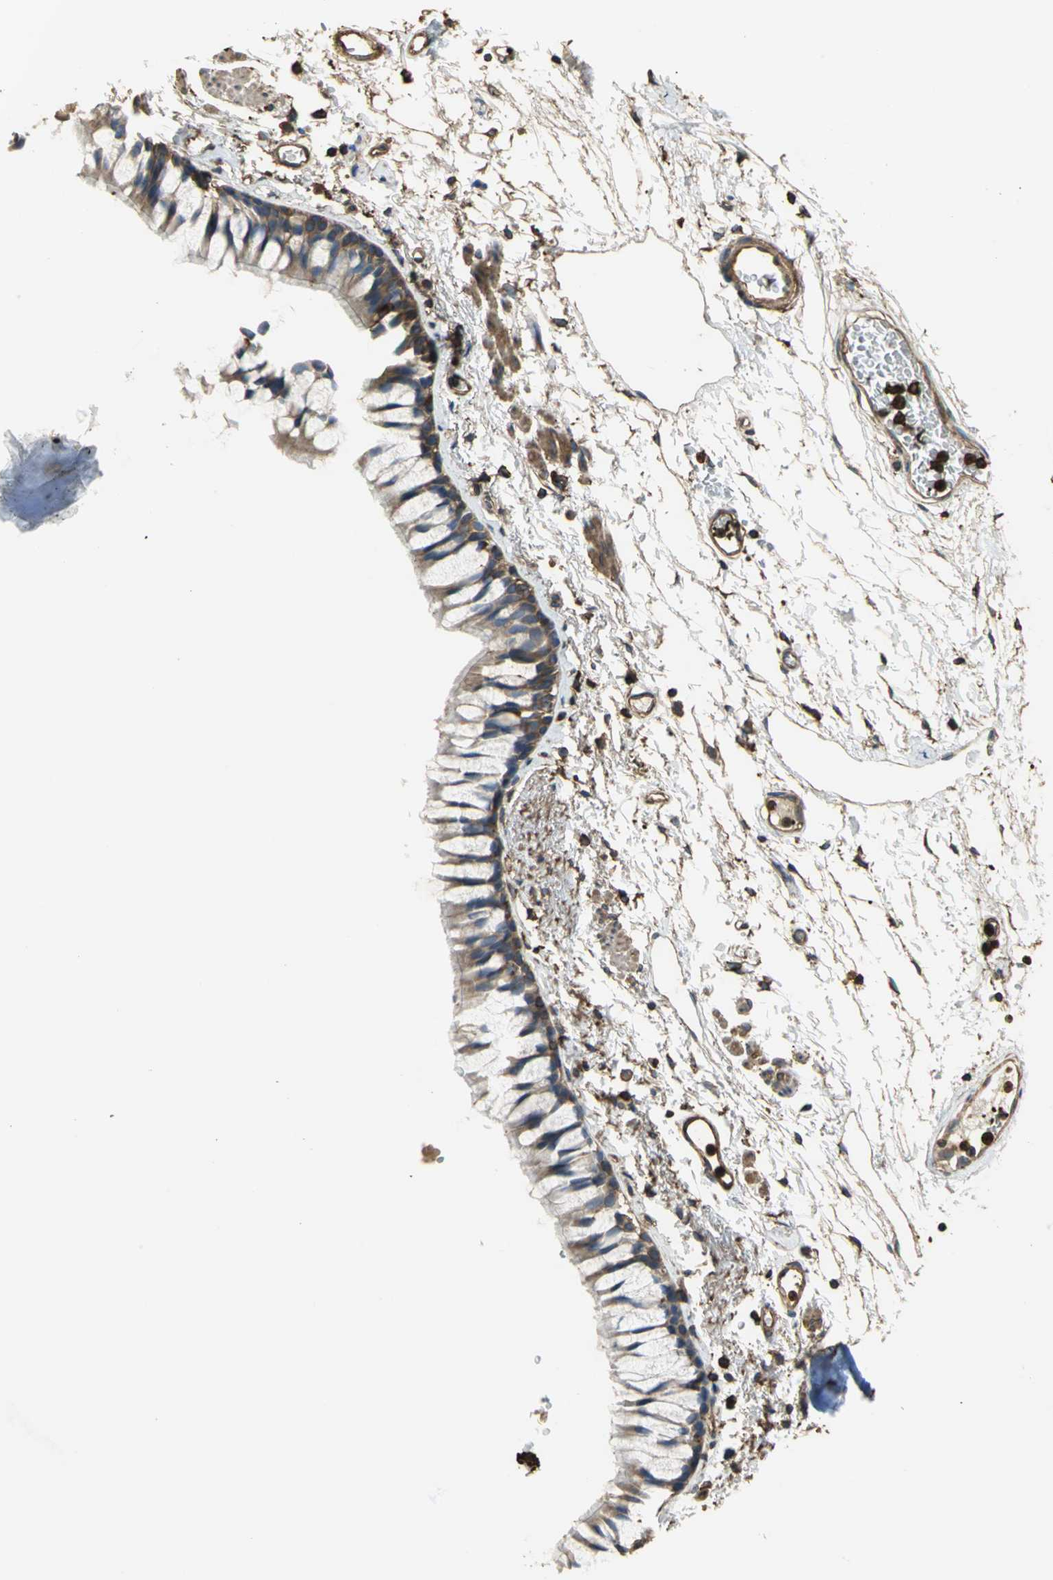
{"staining": {"intensity": "strong", "quantity": "25%-75%", "location": "cytoplasmic/membranous"}, "tissue": "bronchus", "cell_type": "Respiratory epithelial cells", "image_type": "normal", "snomed": [{"axis": "morphology", "description": "Normal tissue, NOS"}, {"axis": "topography", "description": "Bronchus"}], "caption": "The immunohistochemical stain labels strong cytoplasmic/membranous staining in respiratory epithelial cells of normal bronchus. (DAB (3,3'-diaminobenzidine) IHC, brown staining for protein, blue staining for nuclei).", "gene": "TLN1", "patient": {"sex": "female", "age": 73}}